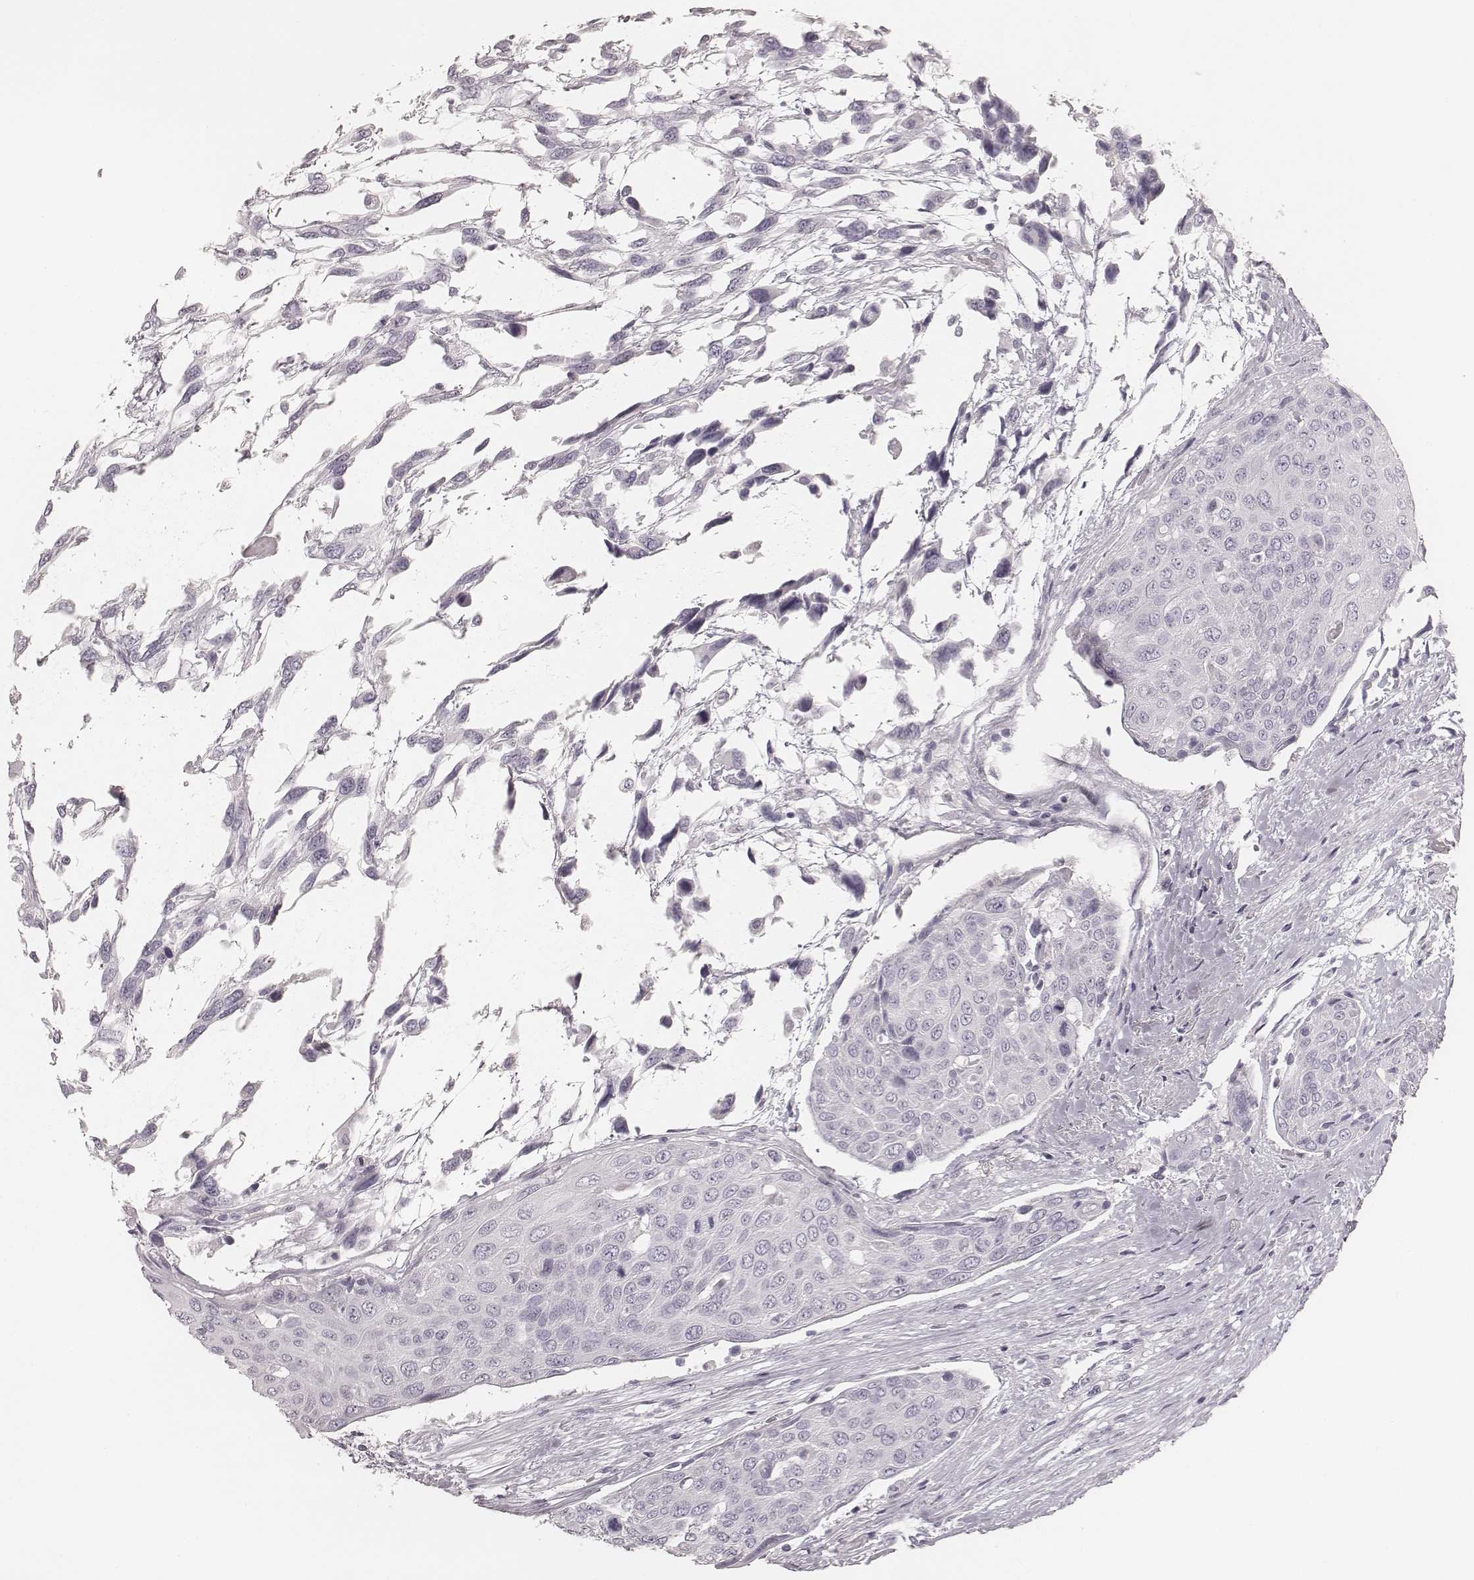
{"staining": {"intensity": "negative", "quantity": "none", "location": "none"}, "tissue": "urothelial cancer", "cell_type": "Tumor cells", "image_type": "cancer", "snomed": [{"axis": "morphology", "description": "Urothelial carcinoma, High grade"}, {"axis": "topography", "description": "Urinary bladder"}], "caption": "Immunohistochemistry (IHC) image of neoplastic tissue: human urothelial carcinoma (high-grade) stained with DAB (3,3'-diaminobenzidine) demonstrates no significant protein positivity in tumor cells. (Brightfield microscopy of DAB immunohistochemistry (IHC) at high magnification).", "gene": "KRT72", "patient": {"sex": "female", "age": 70}}